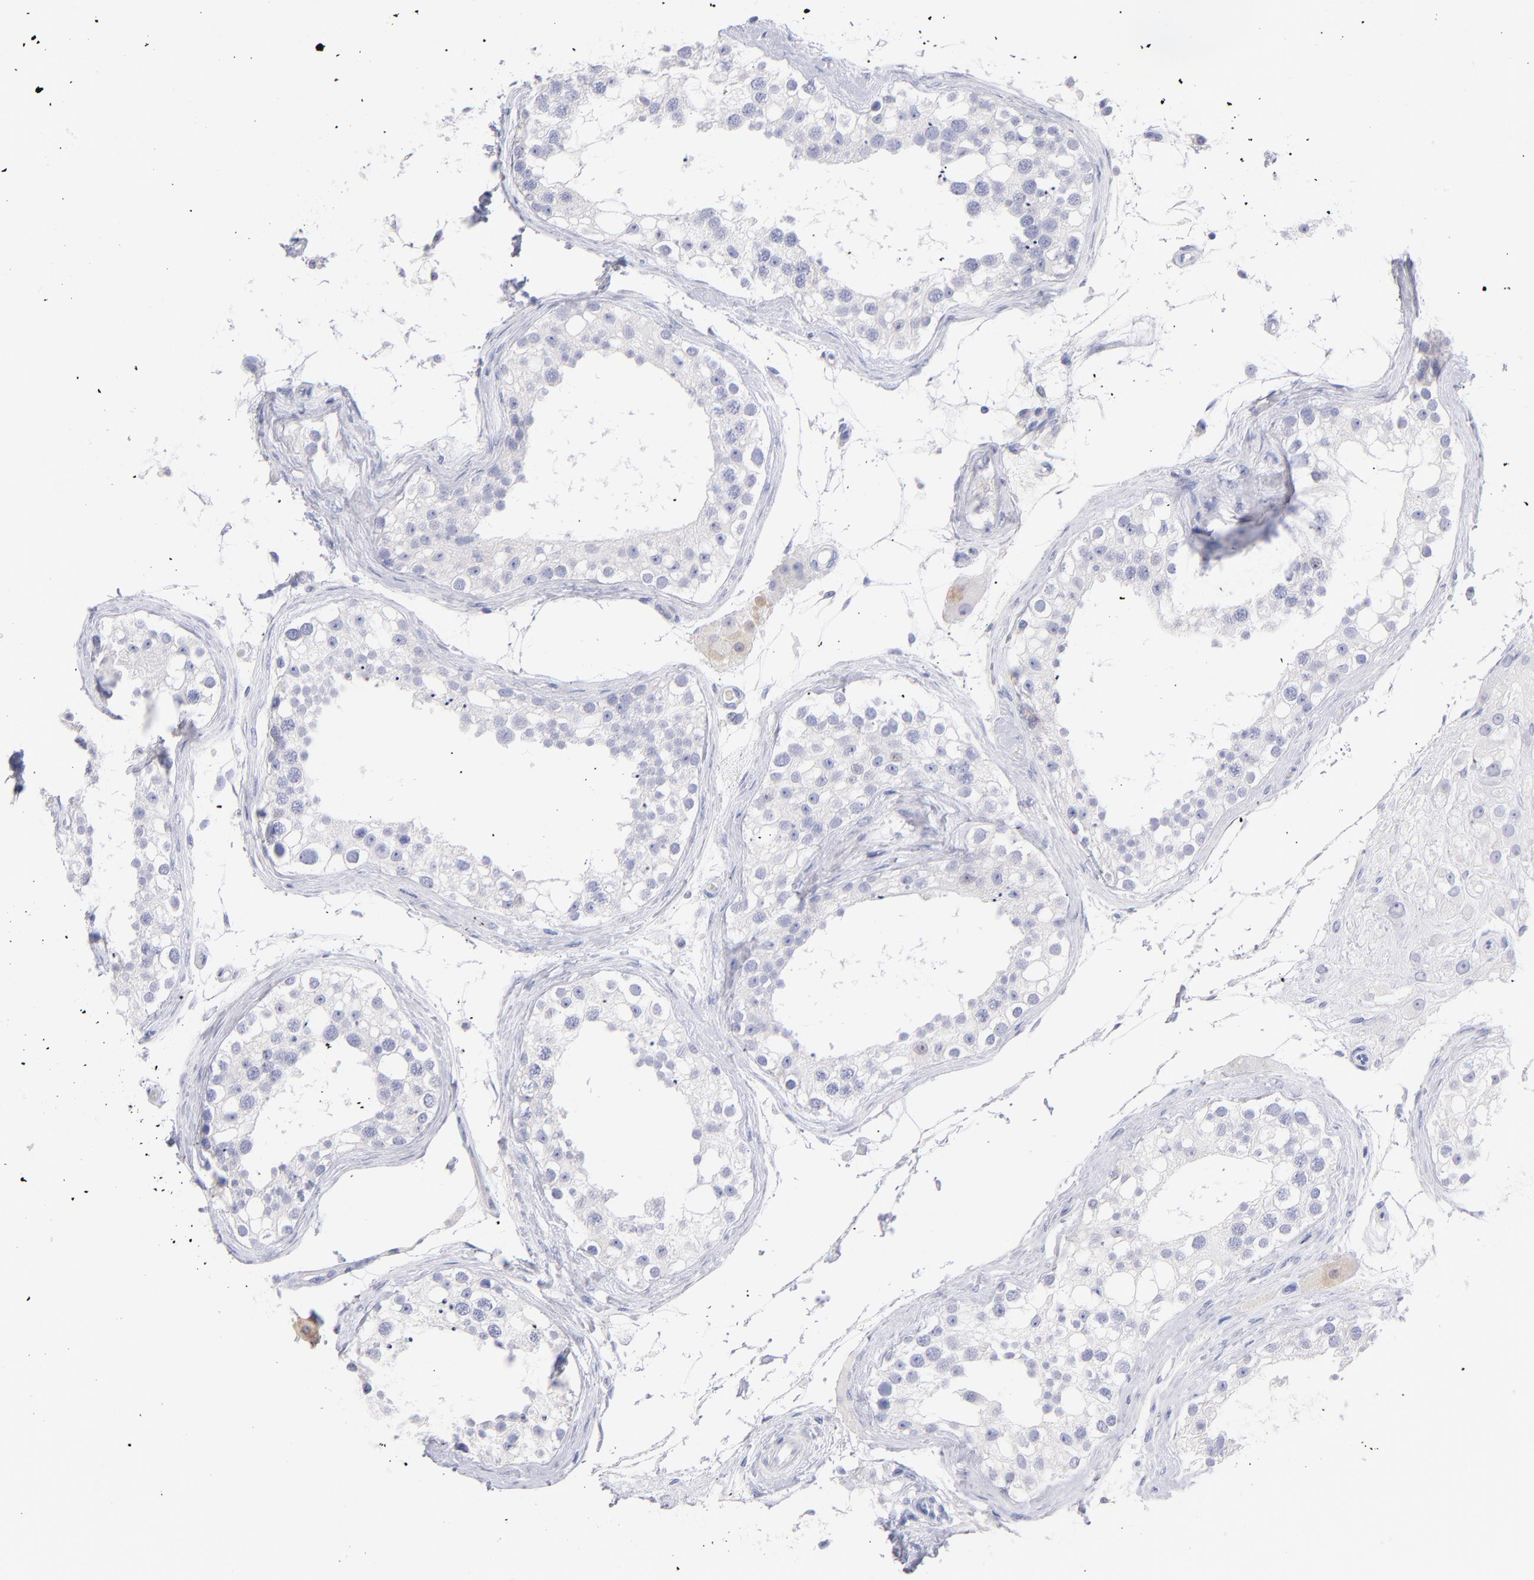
{"staining": {"intensity": "negative", "quantity": "none", "location": "none"}, "tissue": "testis", "cell_type": "Cells in seminiferous ducts", "image_type": "normal", "snomed": [{"axis": "morphology", "description": "Normal tissue, NOS"}, {"axis": "topography", "description": "Testis"}], "caption": "A micrograph of testis stained for a protein demonstrates no brown staining in cells in seminiferous ducts.", "gene": "SCGN", "patient": {"sex": "male", "age": 68}}